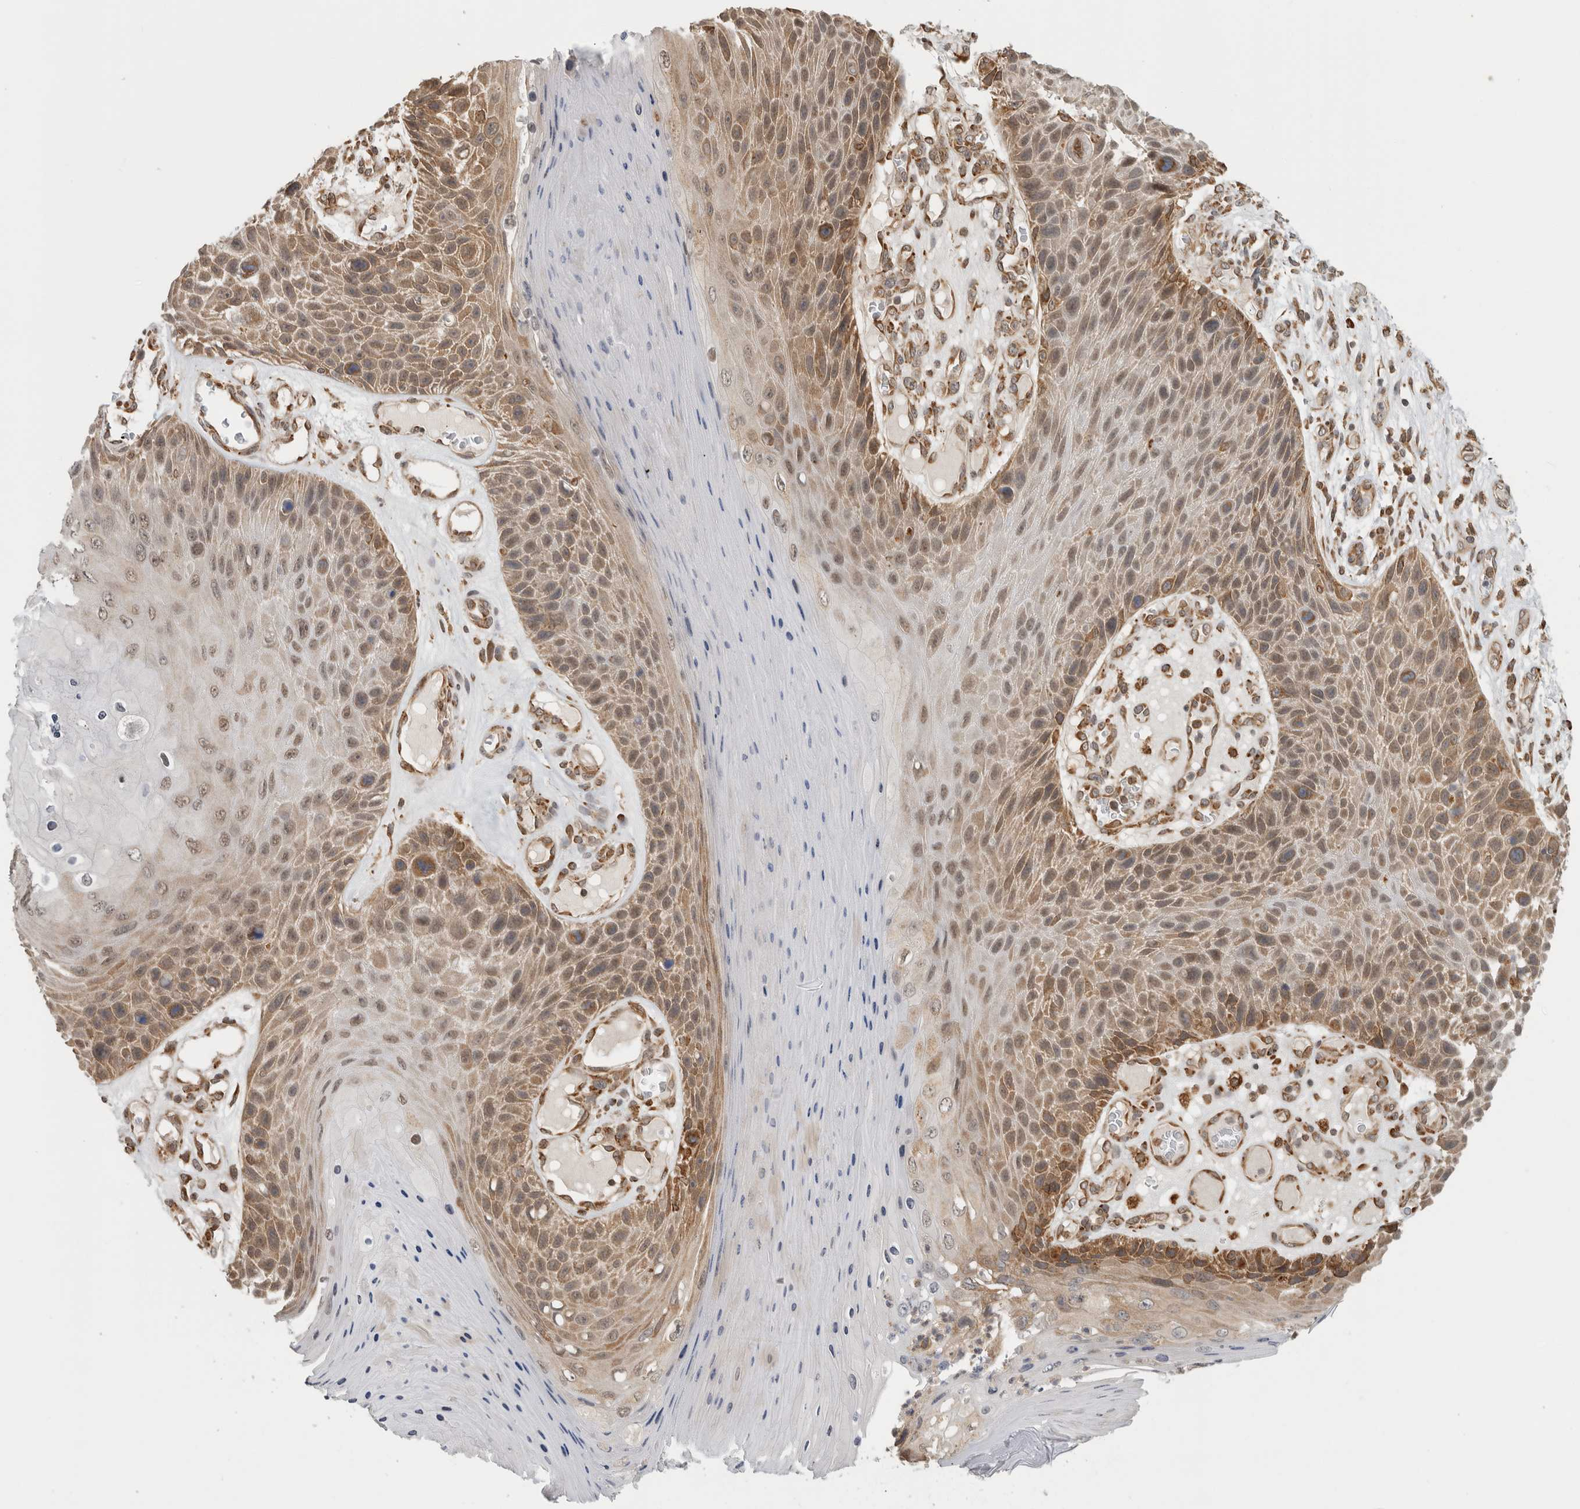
{"staining": {"intensity": "moderate", "quantity": ">75%", "location": "cytoplasmic/membranous,nuclear"}, "tissue": "skin cancer", "cell_type": "Tumor cells", "image_type": "cancer", "snomed": [{"axis": "morphology", "description": "Squamous cell carcinoma, NOS"}, {"axis": "topography", "description": "Skin"}], "caption": "IHC (DAB) staining of skin cancer (squamous cell carcinoma) demonstrates moderate cytoplasmic/membranous and nuclear protein positivity in approximately >75% of tumor cells. The protein is shown in brown color, while the nuclei are stained blue.", "gene": "MS4A7", "patient": {"sex": "female", "age": 88}}